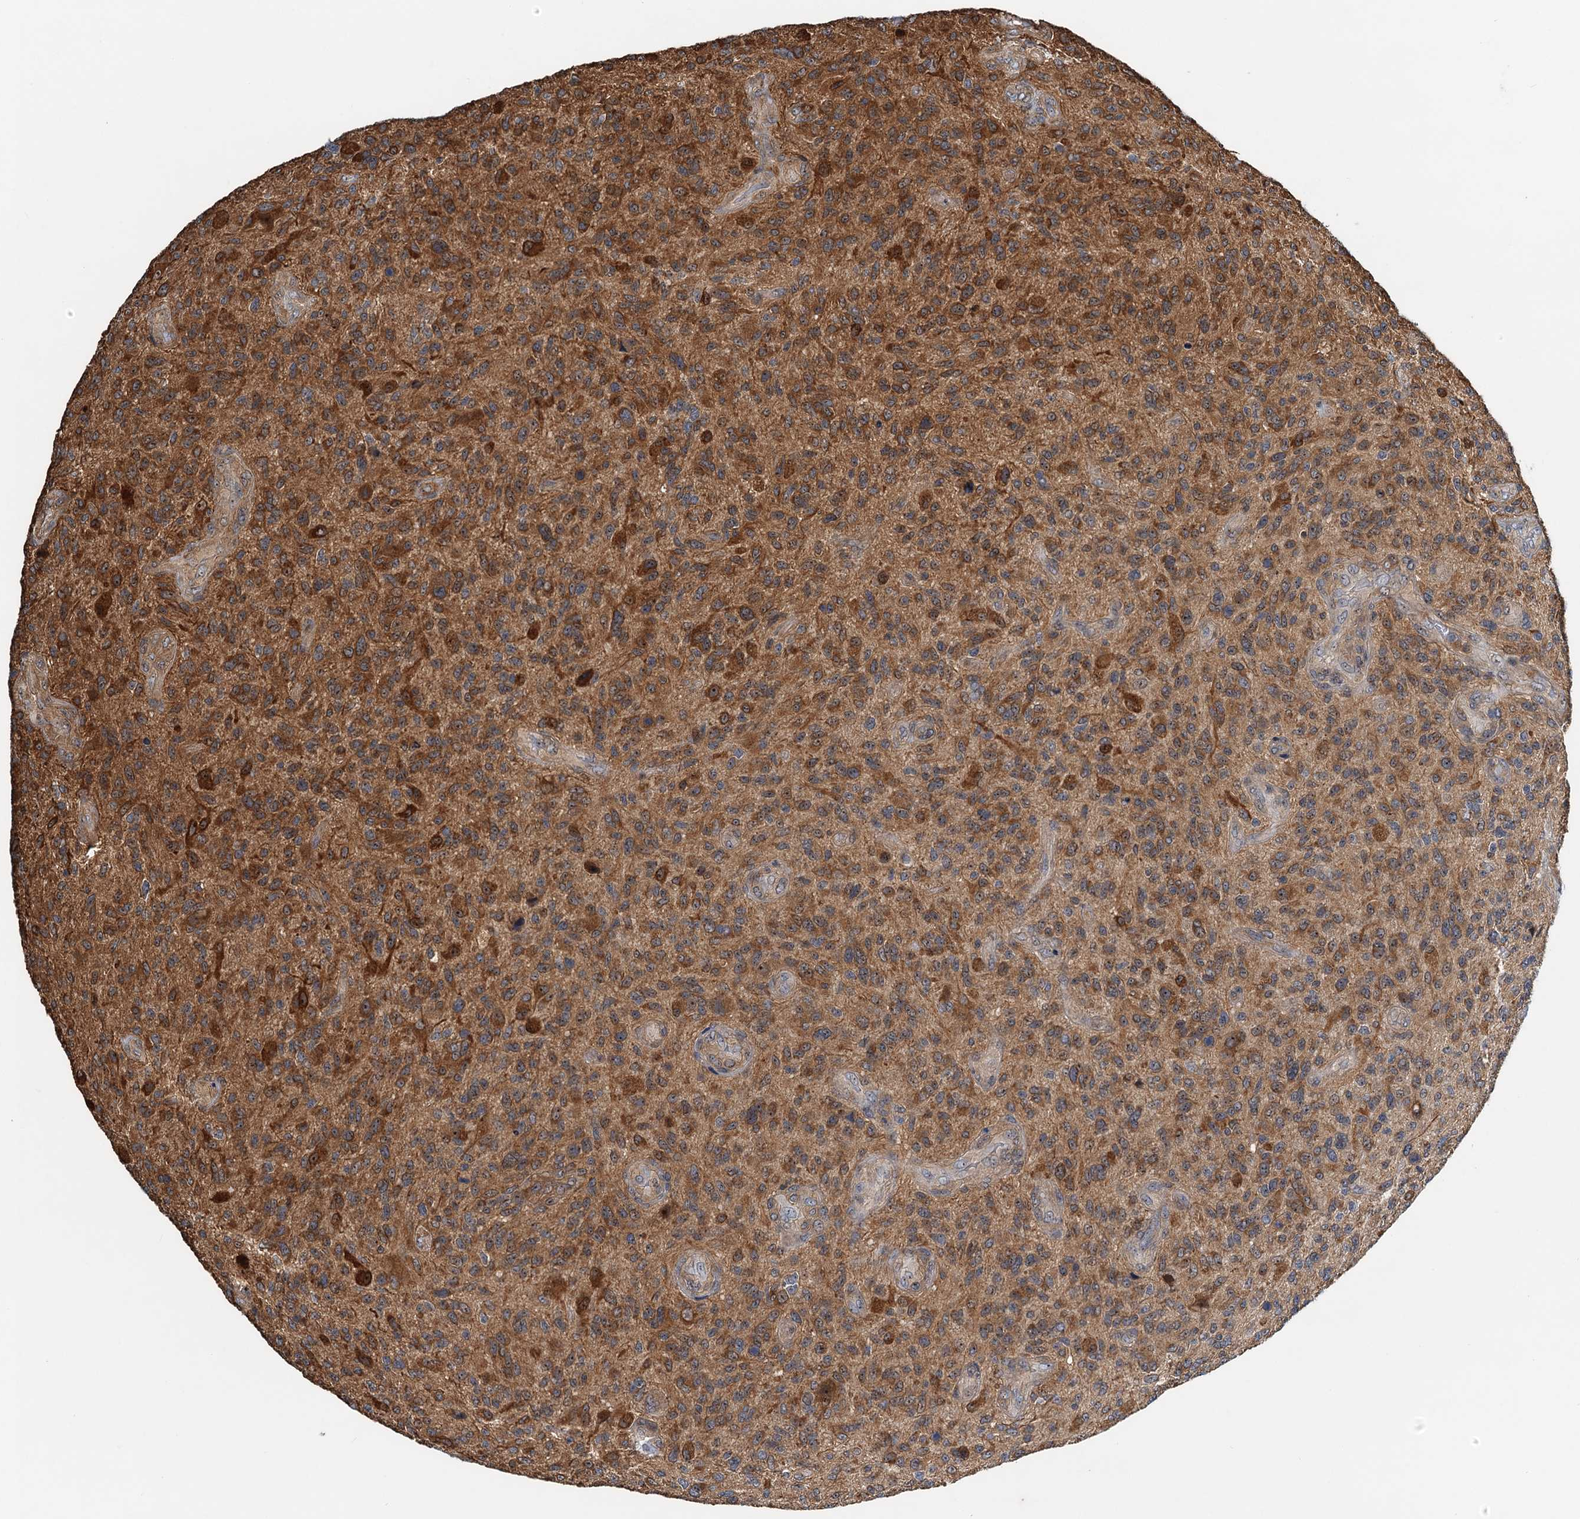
{"staining": {"intensity": "strong", "quantity": "25%-75%", "location": "cytoplasmic/membranous"}, "tissue": "glioma", "cell_type": "Tumor cells", "image_type": "cancer", "snomed": [{"axis": "morphology", "description": "Glioma, malignant, High grade"}, {"axis": "topography", "description": "Brain"}], "caption": "Human glioma stained with a brown dye displays strong cytoplasmic/membranous positive positivity in about 25%-75% of tumor cells.", "gene": "USP6NL", "patient": {"sex": "male", "age": 47}}